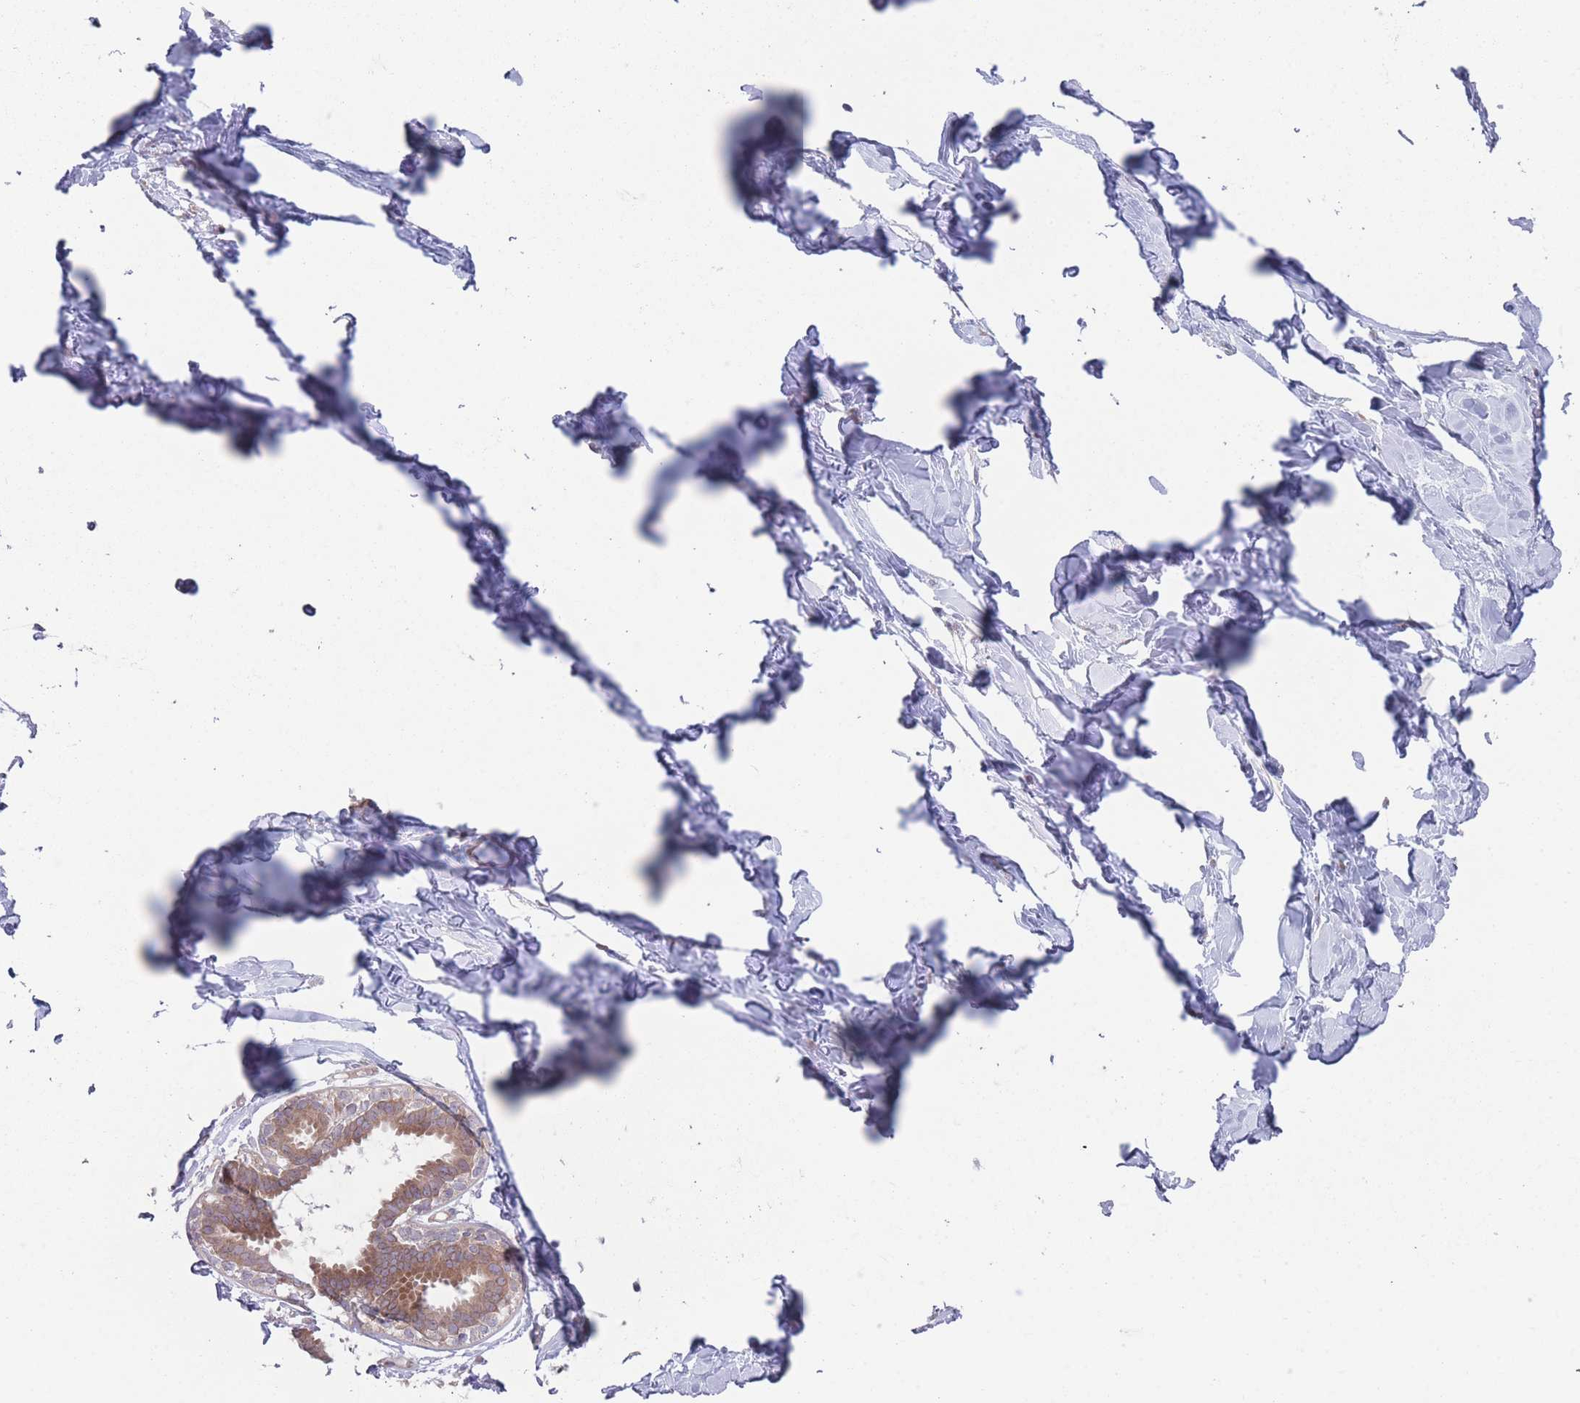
{"staining": {"intensity": "moderate", "quantity": "25%-75%", "location": "cytoplasmic/membranous"}, "tissue": "breast", "cell_type": "Glandular cells", "image_type": "normal", "snomed": [{"axis": "morphology", "description": "Normal tissue, NOS"}, {"axis": "topography", "description": "Breast"}], "caption": "Immunohistochemical staining of benign breast displays medium levels of moderate cytoplasmic/membranous positivity in about 25%-75% of glandular cells.", "gene": "VRK2", "patient": {"sex": "female", "age": 45}}